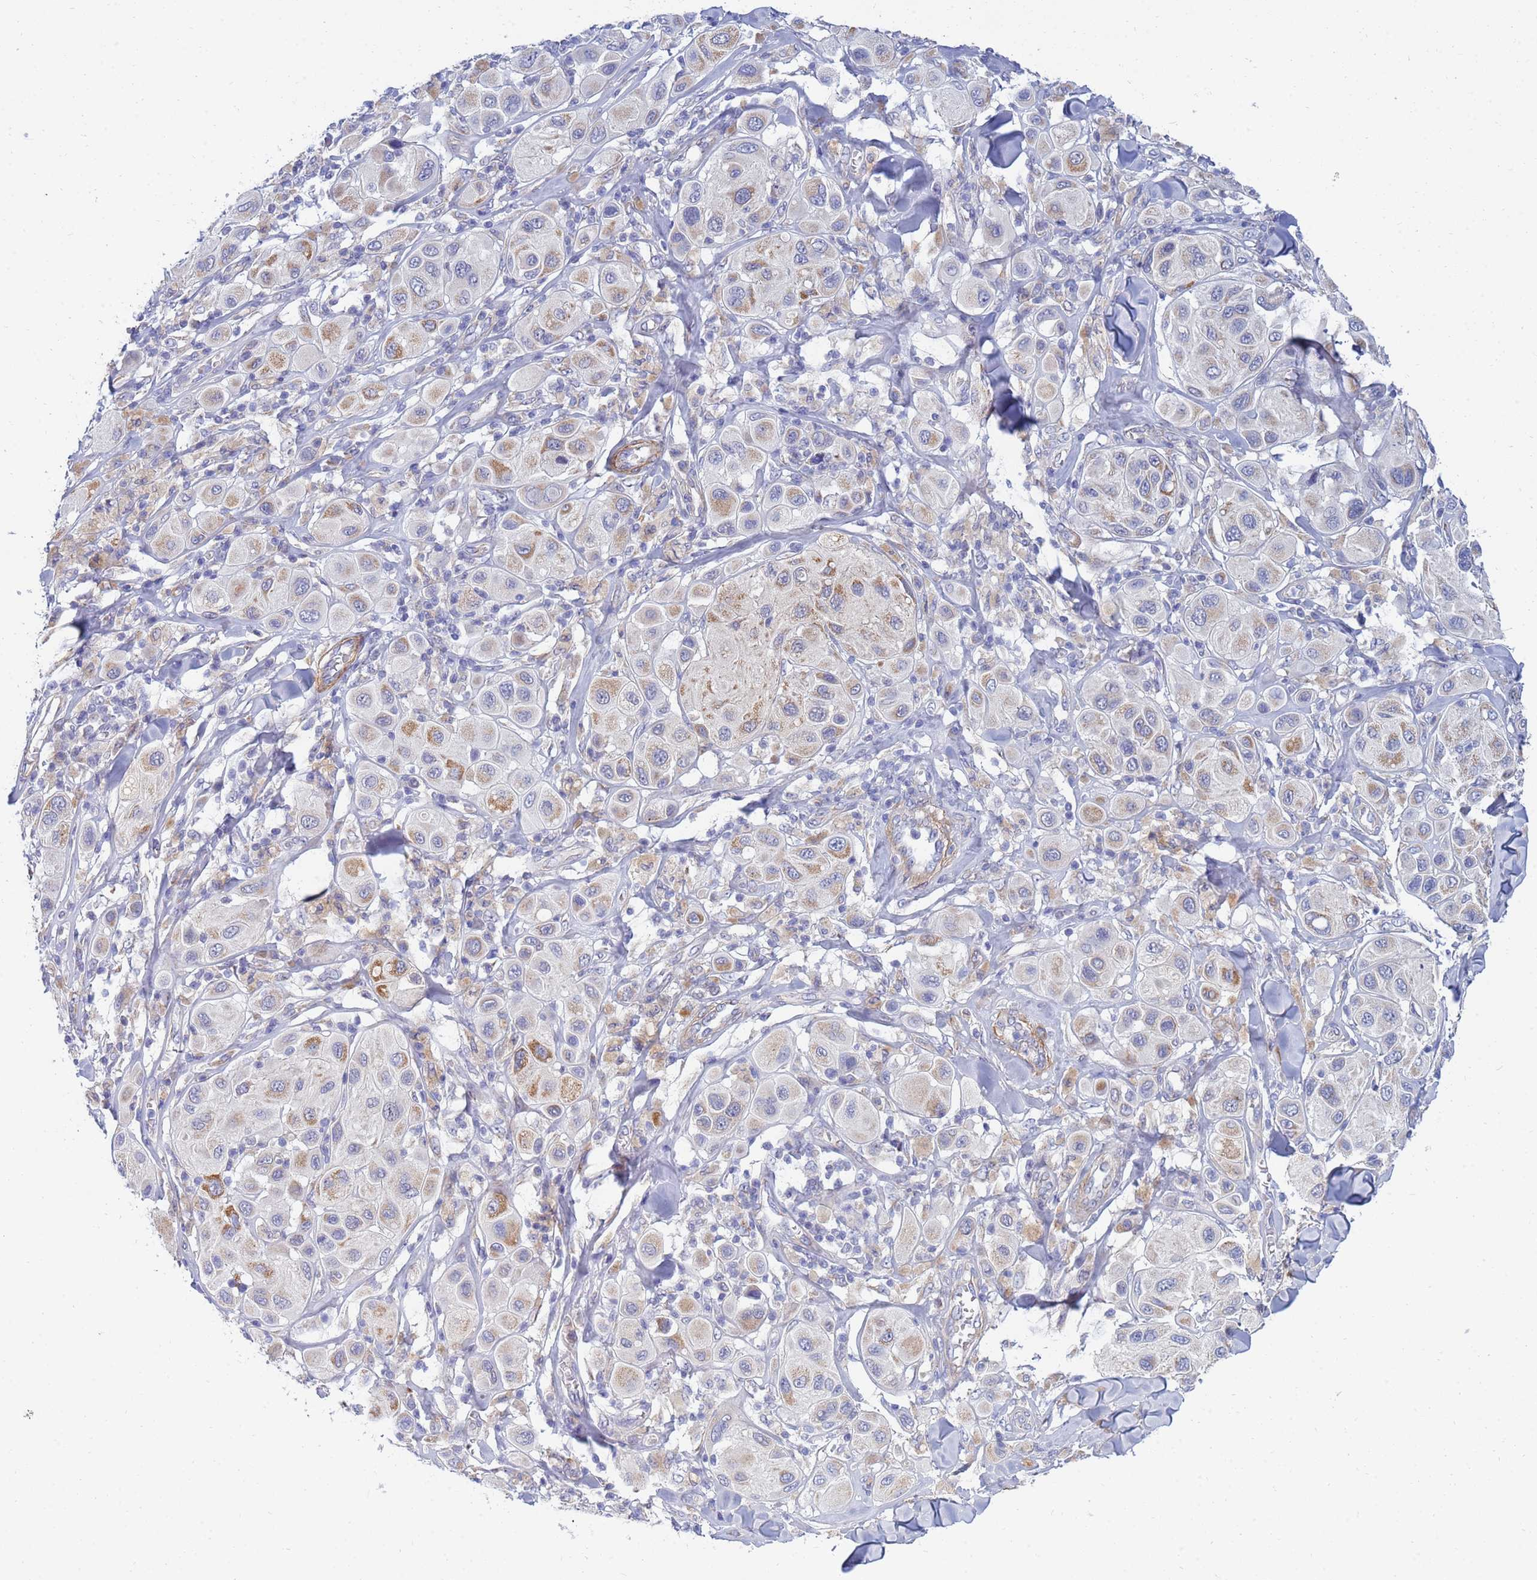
{"staining": {"intensity": "moderate", "quantity": "<25%", "location": "cytoplasmic/membranous"}, "tissue": "melanoma", "cell_type": "Tumor cells", "image_type": "cancer", "snomed": [{"axis": "morphology", "description": "Malignant melanoma, Metastatic site"}, {"axis": "topography", "description": "Skin"}], "caption": "A brown stain labels moderate cytoplasmic/membranous expression of a protein in human melanoma tumor cells. The staining was performed using DAB (3,3'-diaminobenzidine), with brown indicating positive protein expression. Nuclei are stained blue with hematoxylin.", "gene": "SDR39U1", "patient": {"sex": "male", "age": 41}}